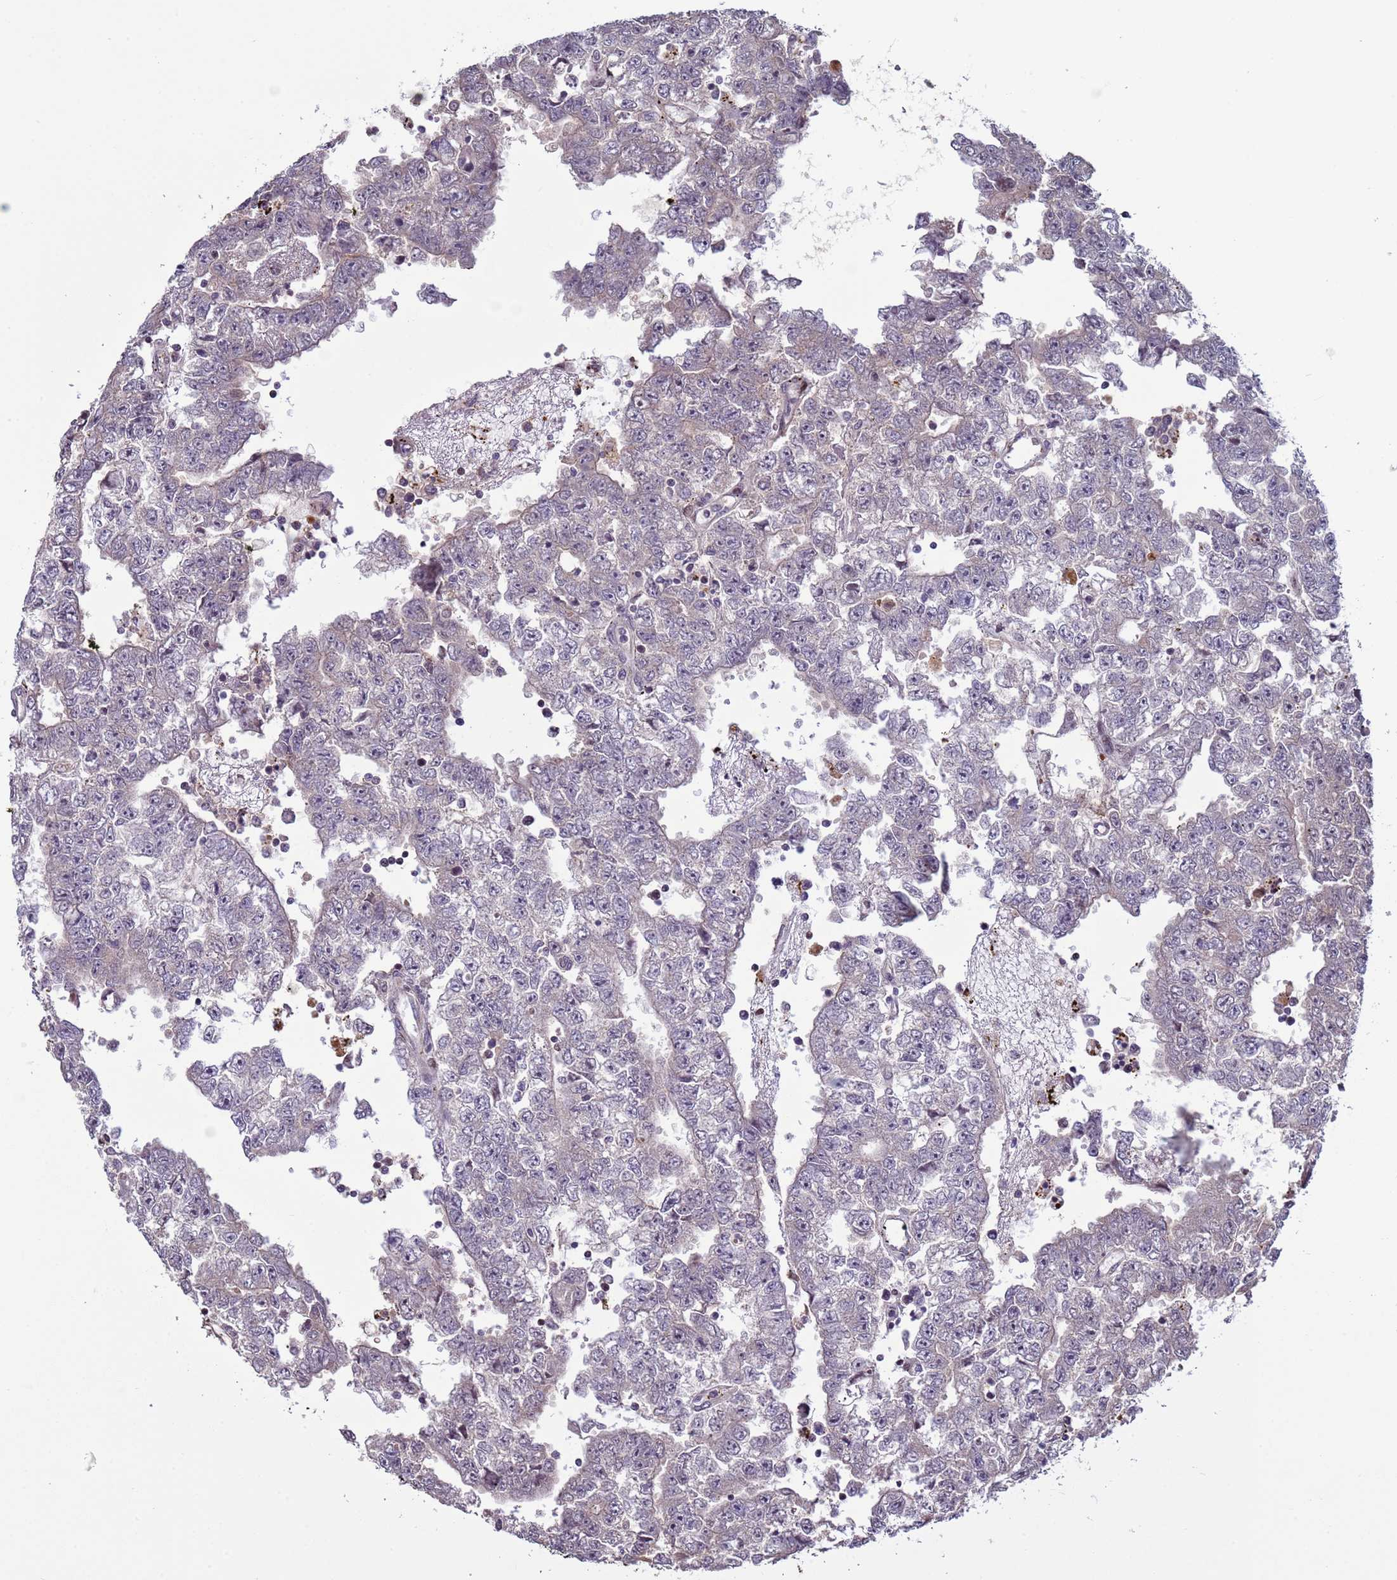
{"staining": {"intensity": "negative", "quantity": "none", "location": "none"}, "tissue": "testis cancer", "cell_type": "Tumor cells", "image_type": "cancer", "snomed": [{"axis": "morphology", "description": "Carcinoma, Embryonal, NOS"}, {"axis": "topography", "description": "Testis"}], "caption": "Immunohistochemical staining of human testis cancer shows no significant expression in tumor cells.", "gene": "HGH1", "patient": {"sex": "male", "age": 25}}